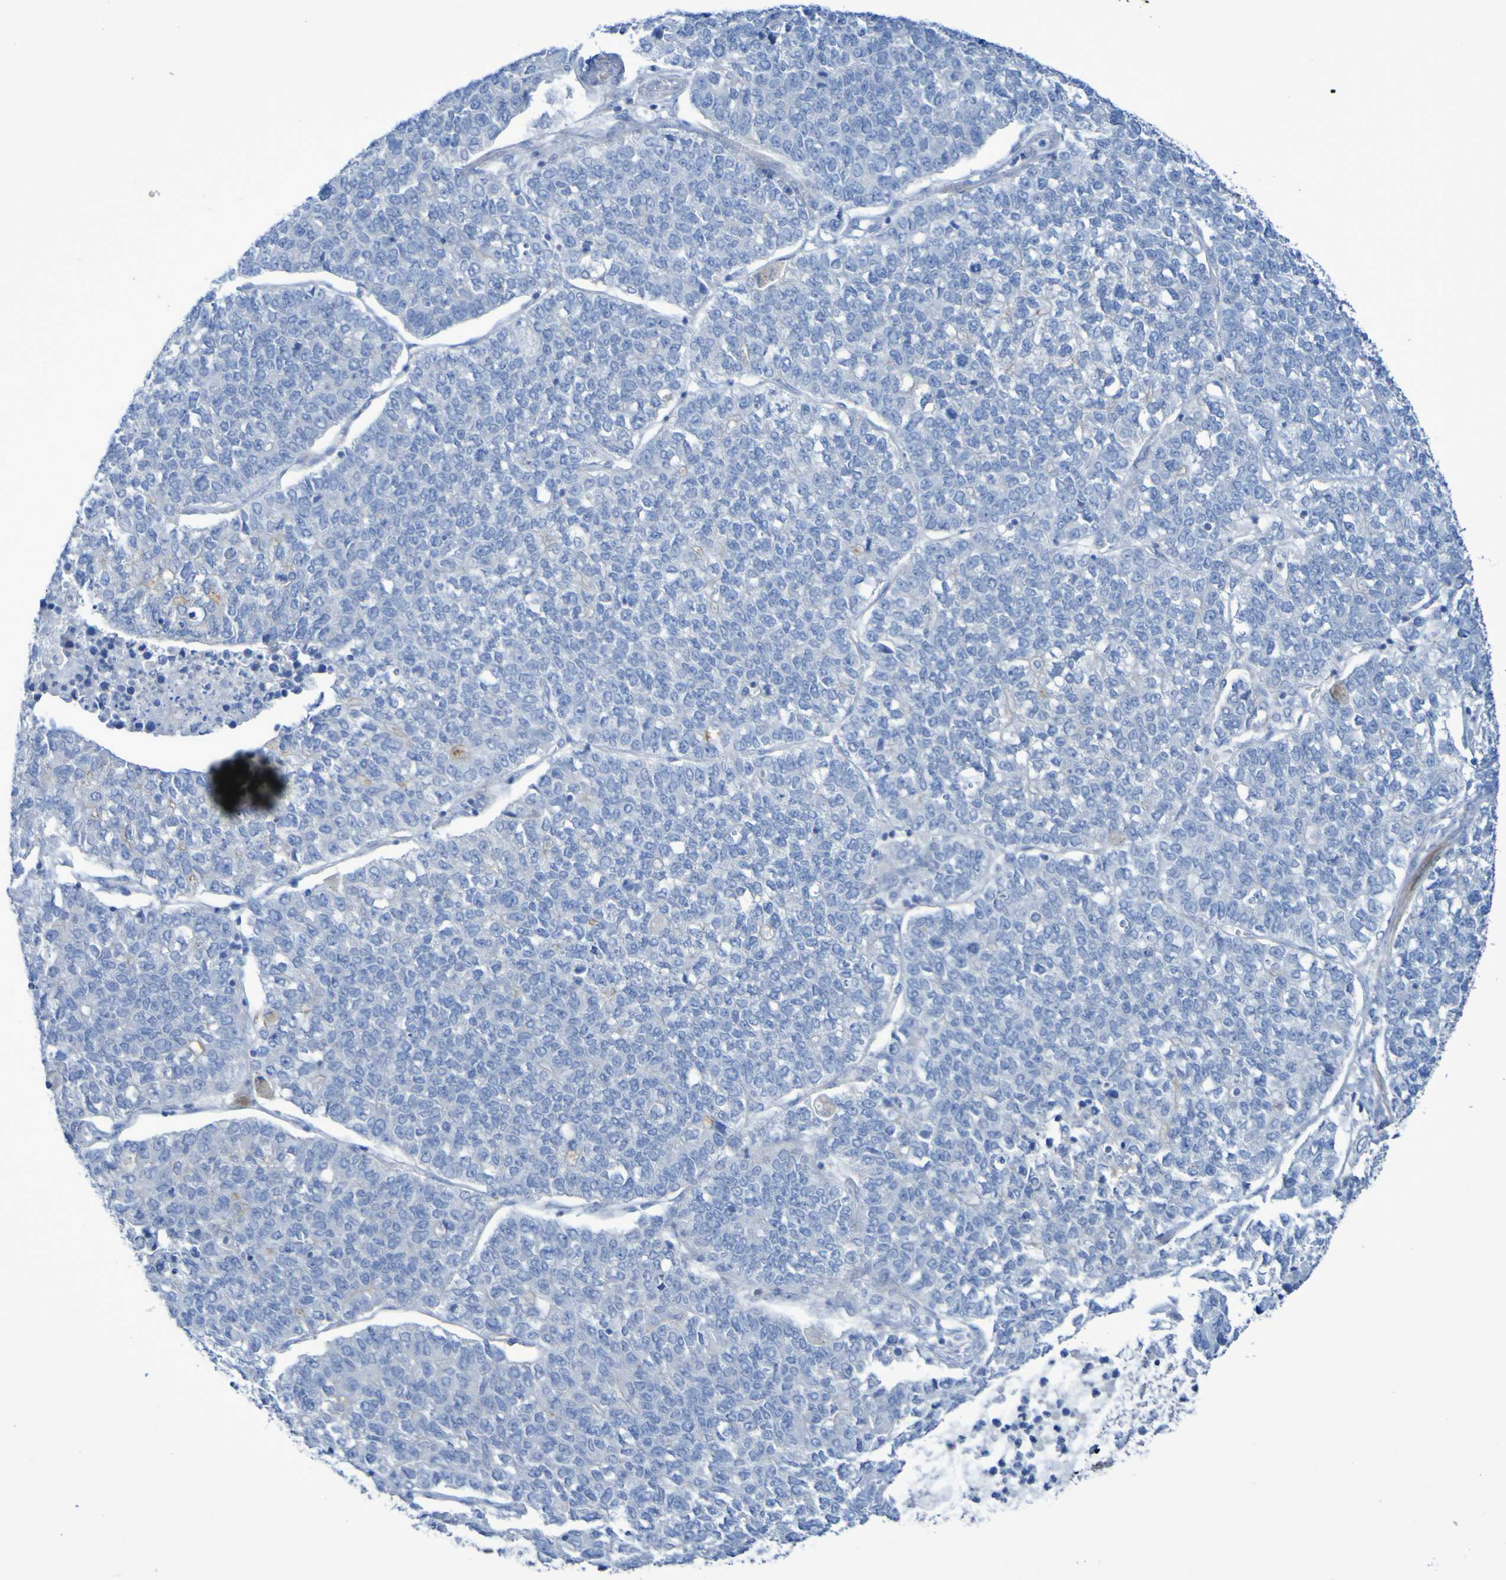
{"staining": {"intensity": "moderate", "quantity": "<25%", "location": "cytoplasmic/membranous"}, "tissue": "lung cancer", "cell_type": "Tumor cells", "image_type": "cancer", "snomed": [{"axis": "morphology", "description": "Adenocarcinoma, NOS"}, {"axis": "topography", "description": "Lung"}], "caption": "Immunohistochemistry (IHC) staining of adenocarcinoma (lung), which reveals low levels of moderate cytoplasmic/membranous positivity in about <25% of tumor cells indicating moderate cytoplasmic/membranous protein staining. The staining was performed using DAB (3,3'-diaminobenzidine) (brown) for protein detection and nuclei were counterstained in hematoxylin (blue).", "gene": "LPP", "patient": {"sex": "male", "age": 49}}